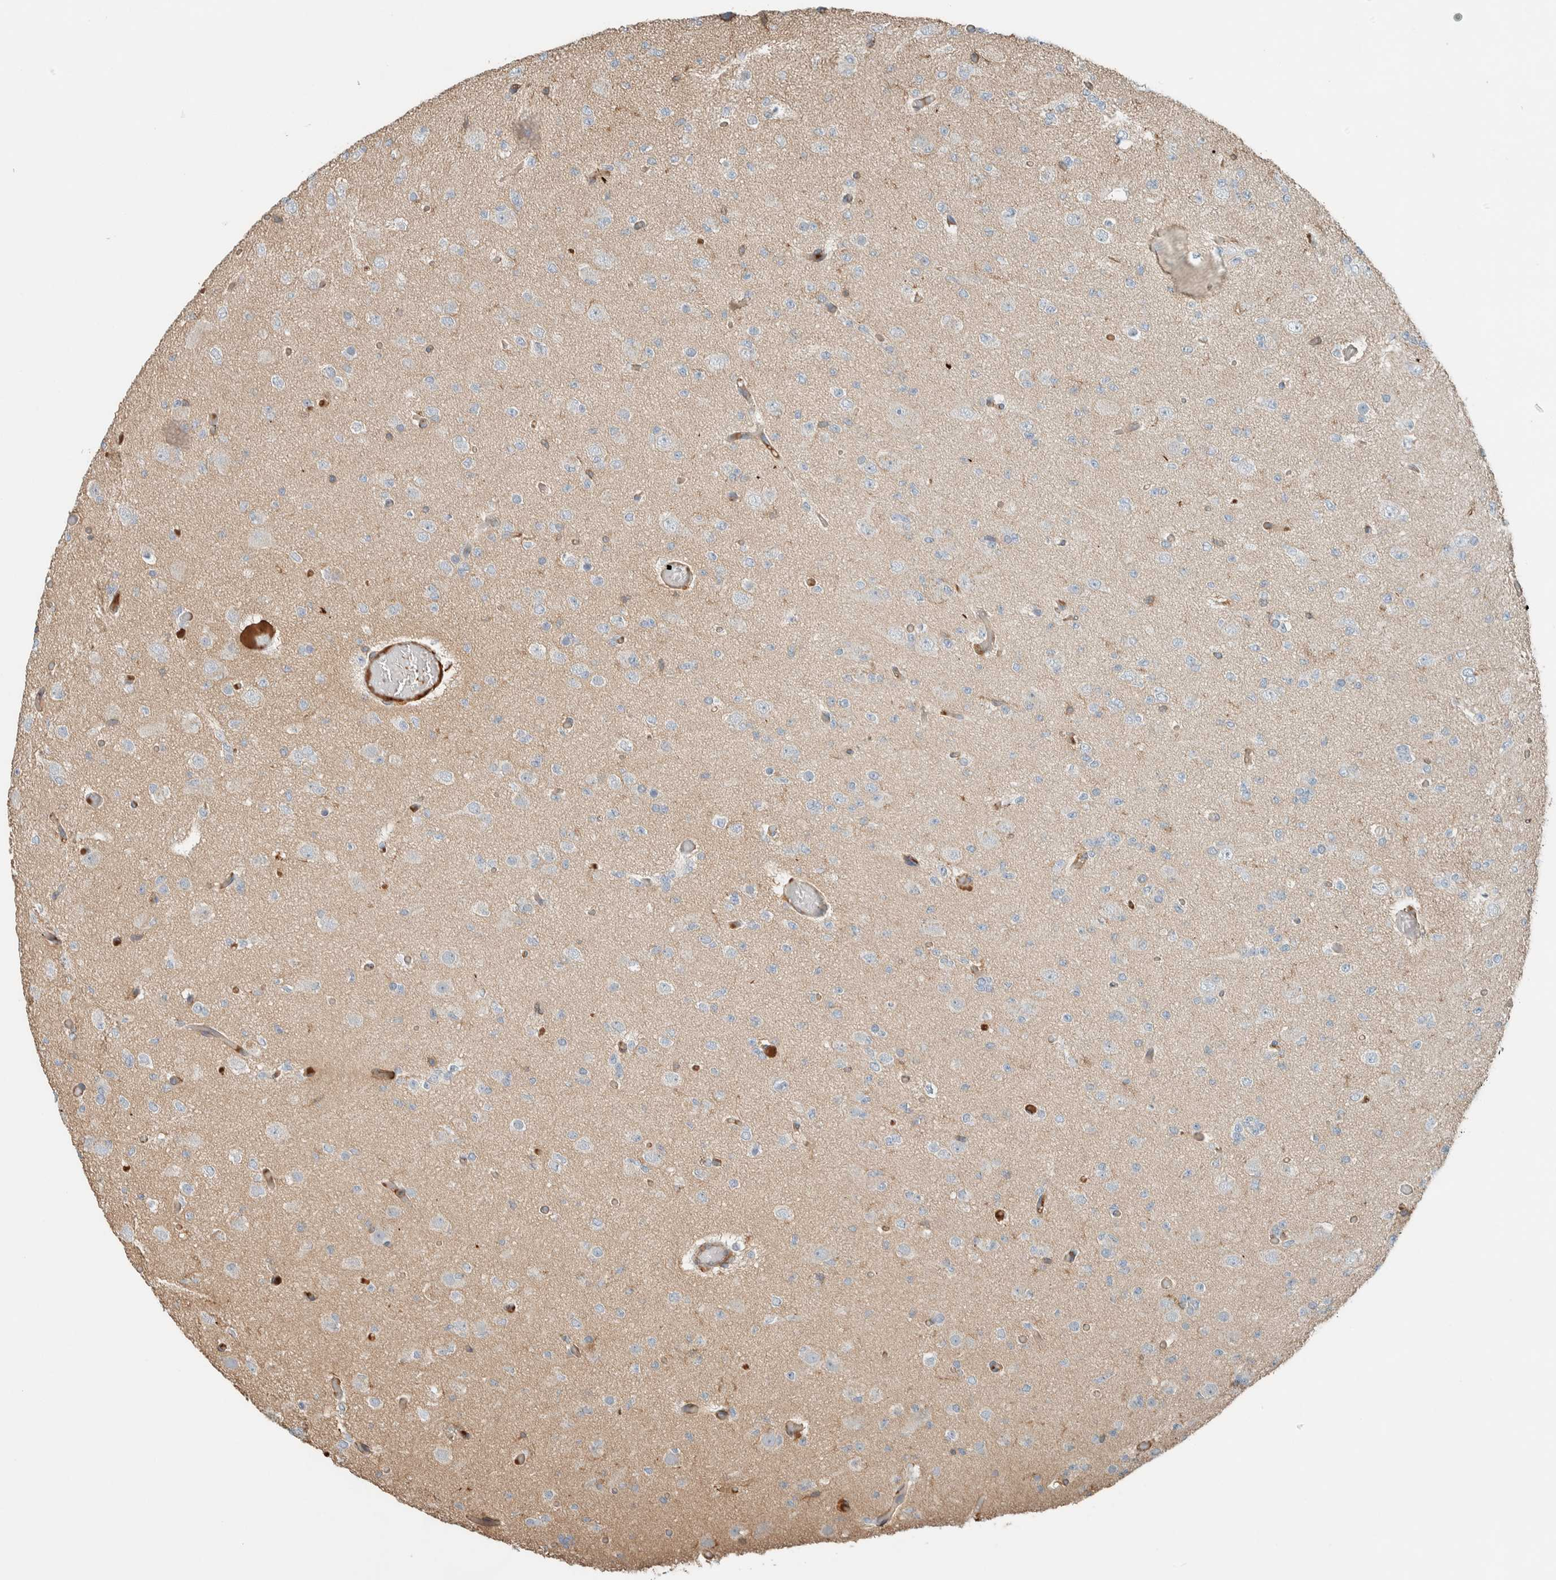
{"staining": {"intensity": "negative", "quantity": "none", "location": "none"}, "tissue": "glioma", "cell_type": "Tumor cells", "image_type": "cancer", "snomed": [{"axis": "morphology", "description": "Glioma, malignant, Low grade"}, {"axis": "topography", "description": "Brain"}], "caption": "There is no significant expression in tumor cells of glioma.", "gene": "CTBP2", "patient": {"sex": "female", "age": 22}}